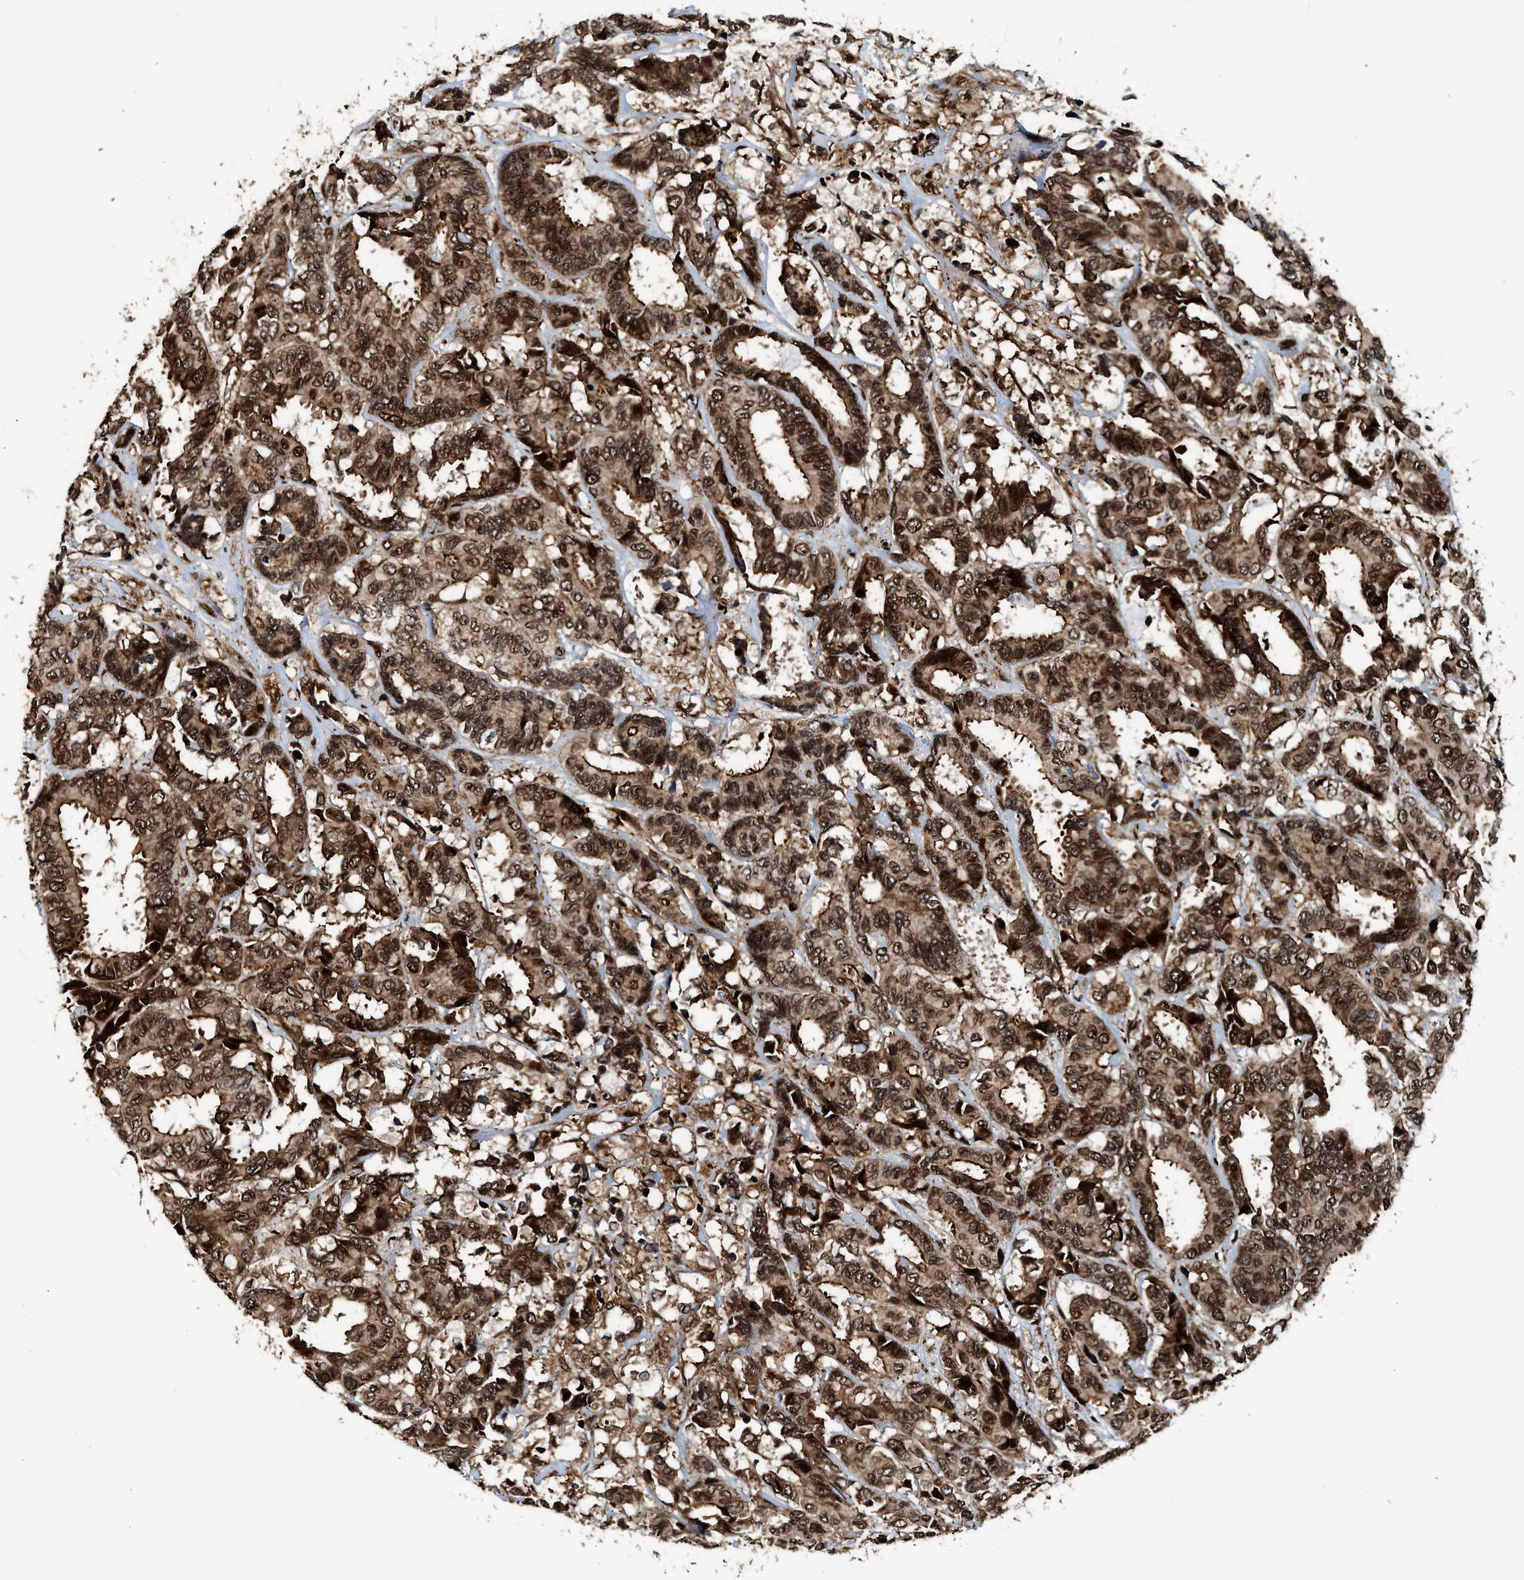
{"staining": {"intensity": "strong", "quantity": ">75%", "location": "cytoplasmic/membranous,nuclear"}, "tissue": "breast cancer", "cell_type": "Tumor cells", "image_type": "cancer", "snomed": [{"axis": "morphology", "description": "Duct carcinoma"}, {"axis": "topography", "description": "Breast"}], "caption": "Strong cytoplasmic/membranous and nuclear positivity is identified in about >75% of tumor cells in breast cancer.", "gene": "MDM2", "patient": {"sex": "female", "age": 87}}